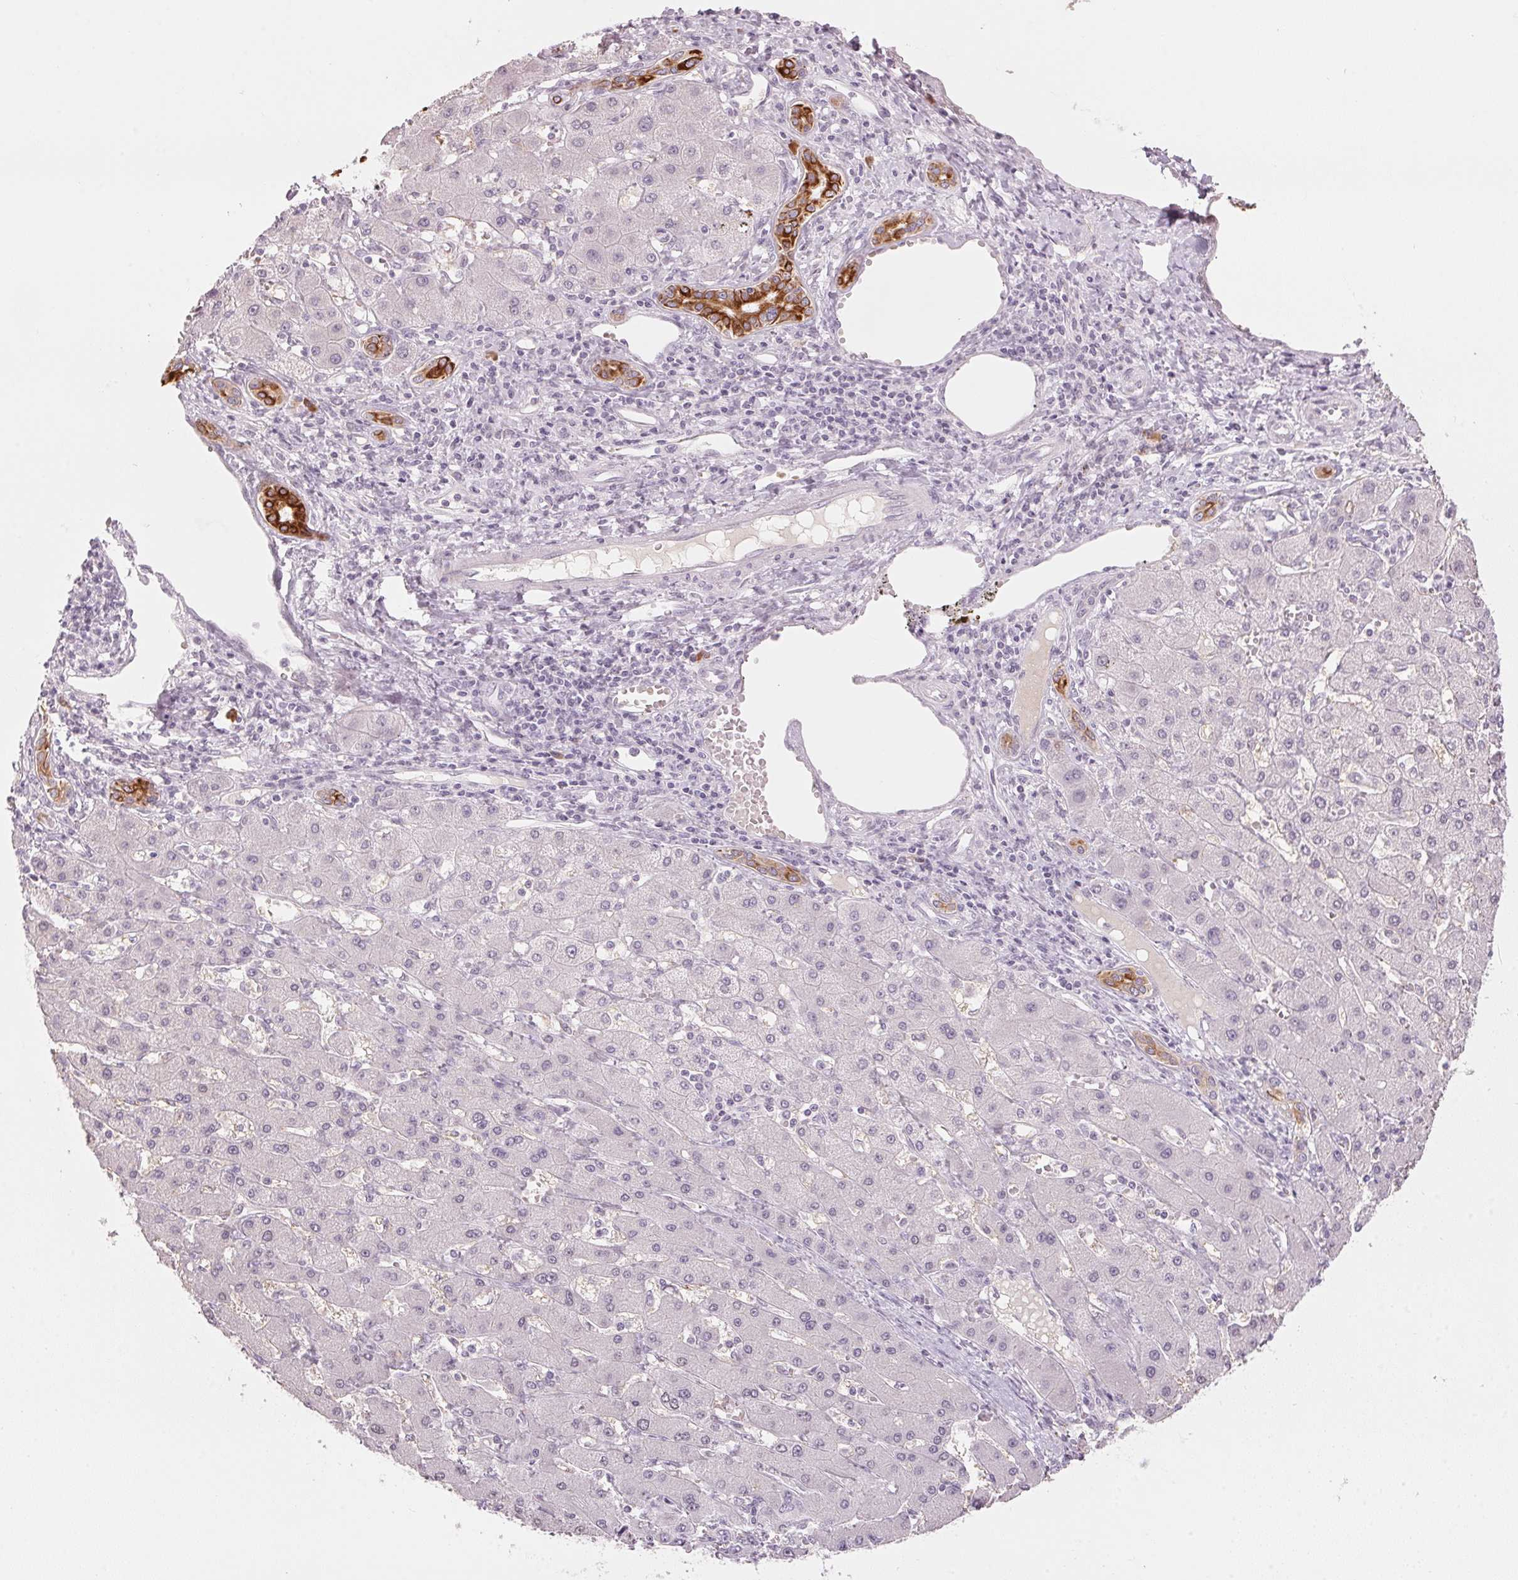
{"staining": {"intensity": "strong", "quantity": ">75%", "location": "cytoplasmic/membranous"}, "tissue": "liver cancer", "cell_type": "Tumor cells", "image_type": "cancer", "snomed": [{"axis": "morphology", "description": "Cholangiocarcinoma"}, {"axis": "topography", "description": "Liver"}], "caption": "Immunohistochemical staining of liver cholangiocarcinoma reveals high levels of strong cytoplasmic/membranous expression in approximately >75% of tumor cells. The staining was performed using DAB, with brown indicating positive protein expression. Nuclei are stained blue with hematoxylin.", "gene": "SCTR", "patient": {"sex": "male", "age": 59}}